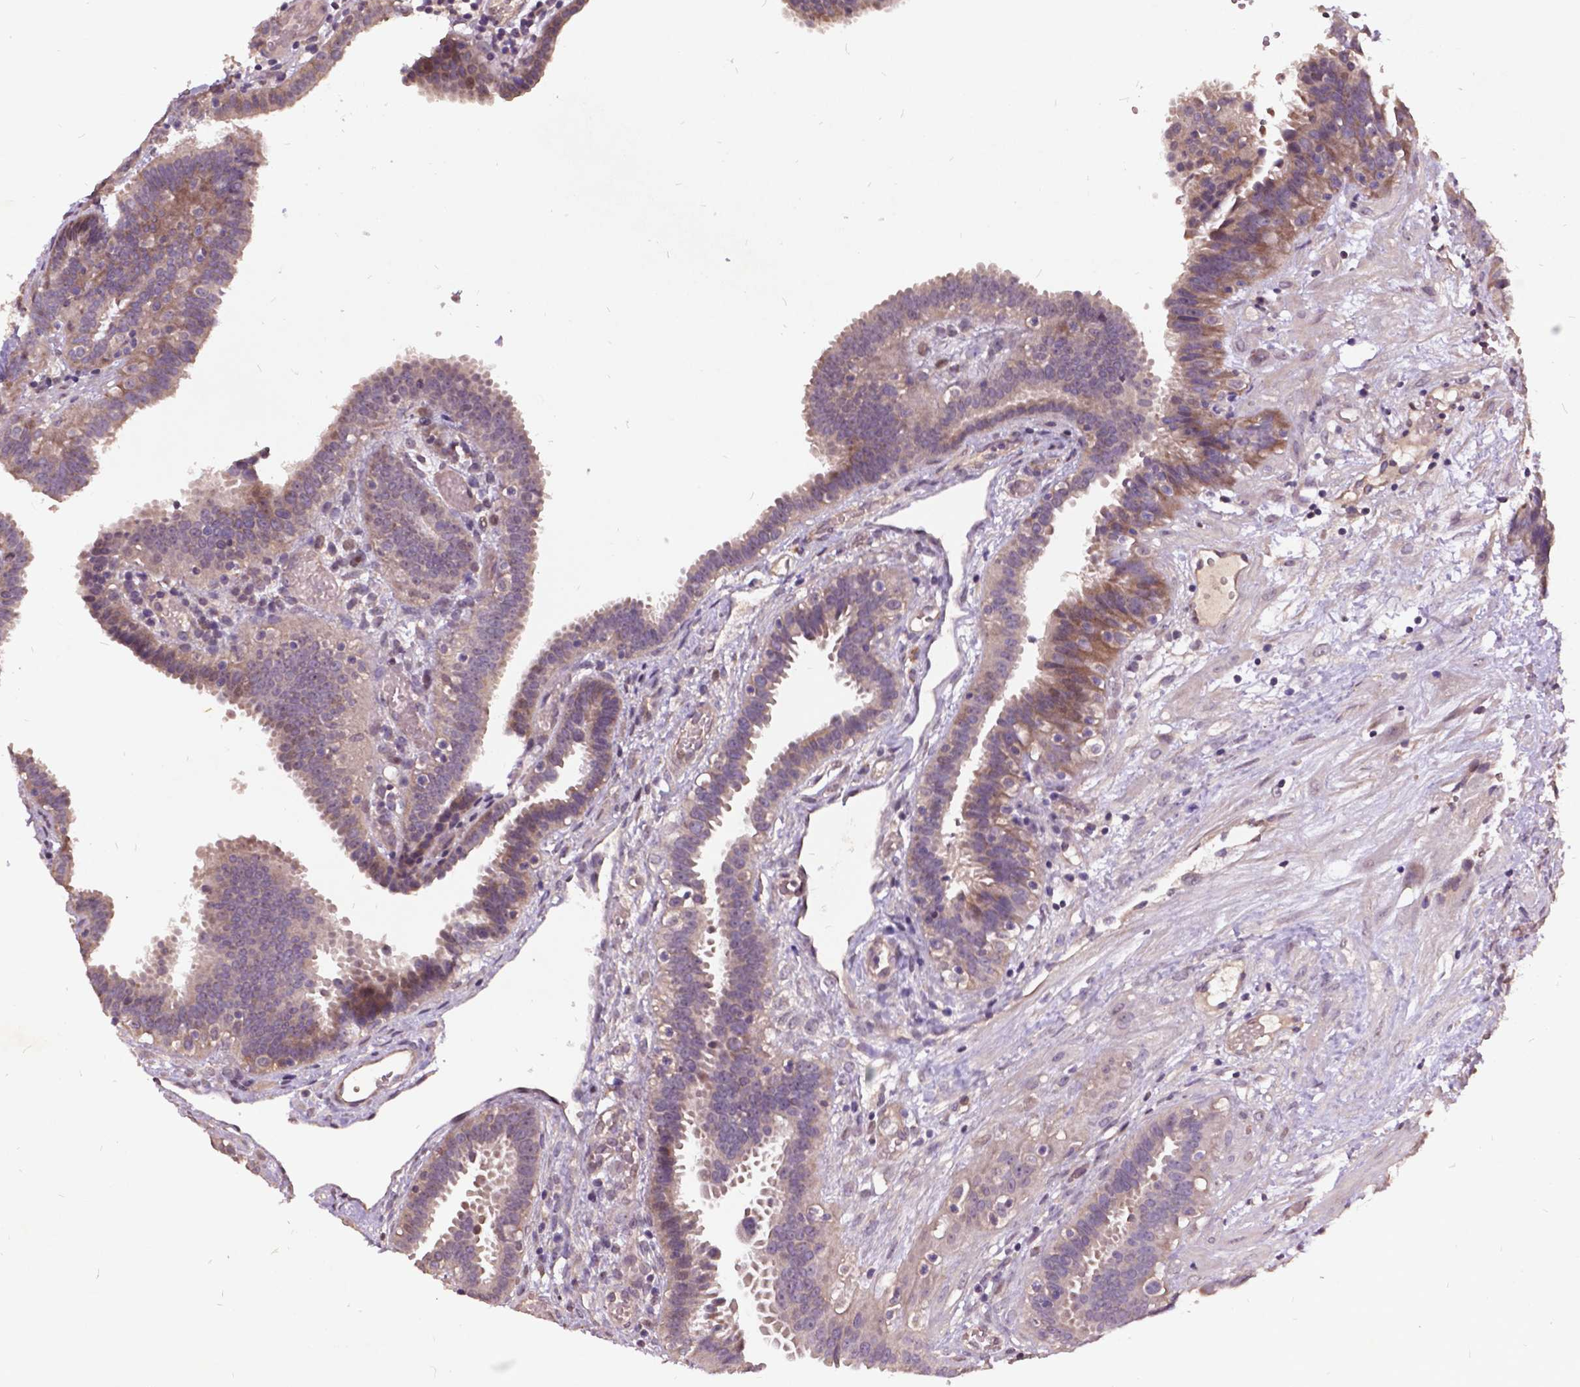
{"staining": {"intensity": "weak", "quantity": "<25%", "location": "cytoplasmic/membranous"}, "tissue": "fallopian tube", "cell_type": "Glandular cells", "image_type": "normal", "snomed": [{"axis": "morphology", "description": "Normal tissue, NOS"}, {"axis": "topography", "description": "Fallopian tube"}], "caption": "High power microscopy histopathology image of an immunohistochemistry histopathology image of benign fallopian tube, revealing no significant staining in glandular cells.", "gene": "AP1S3", "patient": {"sex": "female", "age": 37}}